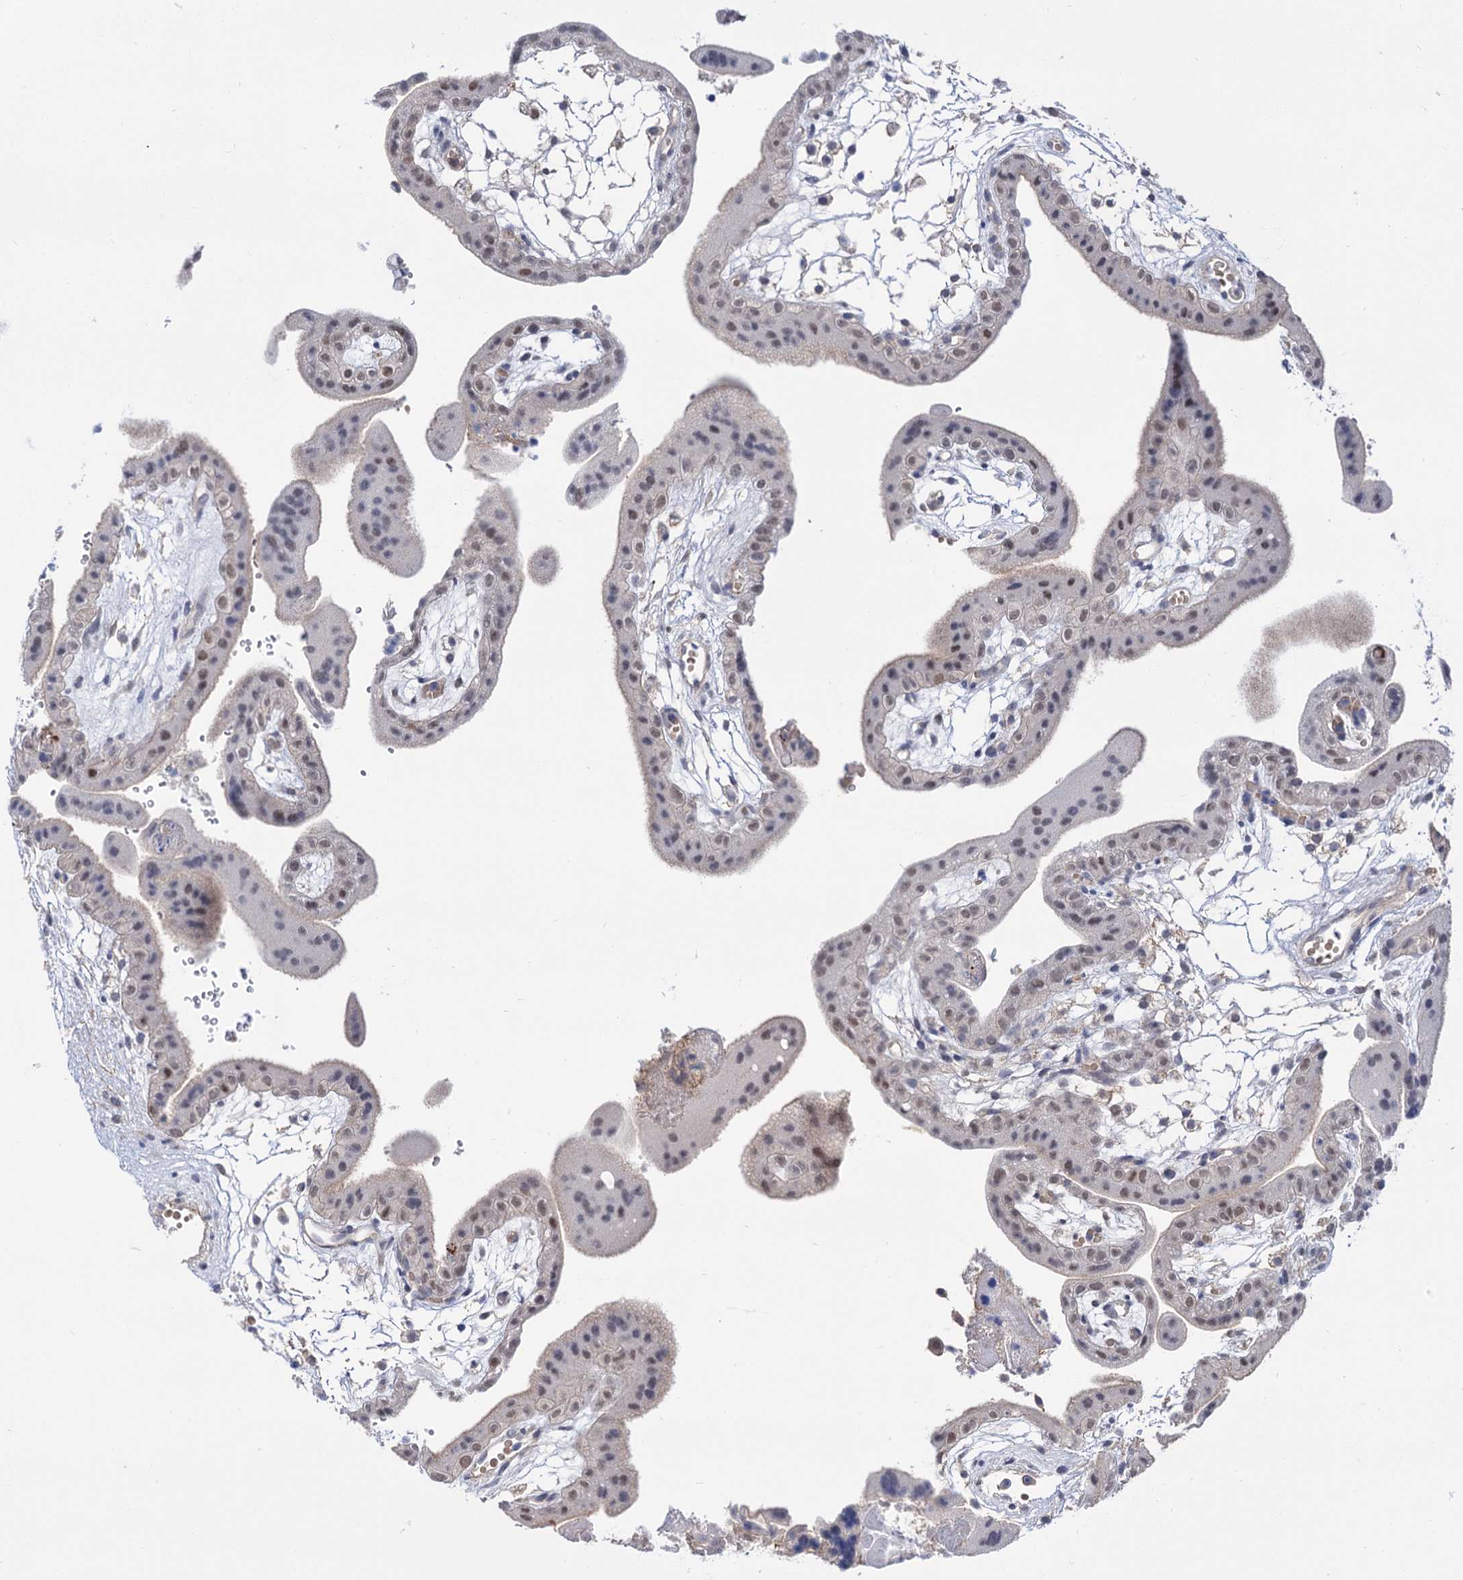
{"staining": {"intensity": "negative", "quantity": "none", "location": "none"}, "tissue": "placenta", "cell_type": "Decidual cells", "image_type": "normal", "snomed": [{"axis": "morphology", "description": "Normal tissue, NOS"}, {"axis": "topography", "description": "Placenta"}], "caption": "Decidual cells are negative for brown protein staining in unremarkable placenta.", "gene": "NEK10", "patient": {"sex": "female", "age": 18}}